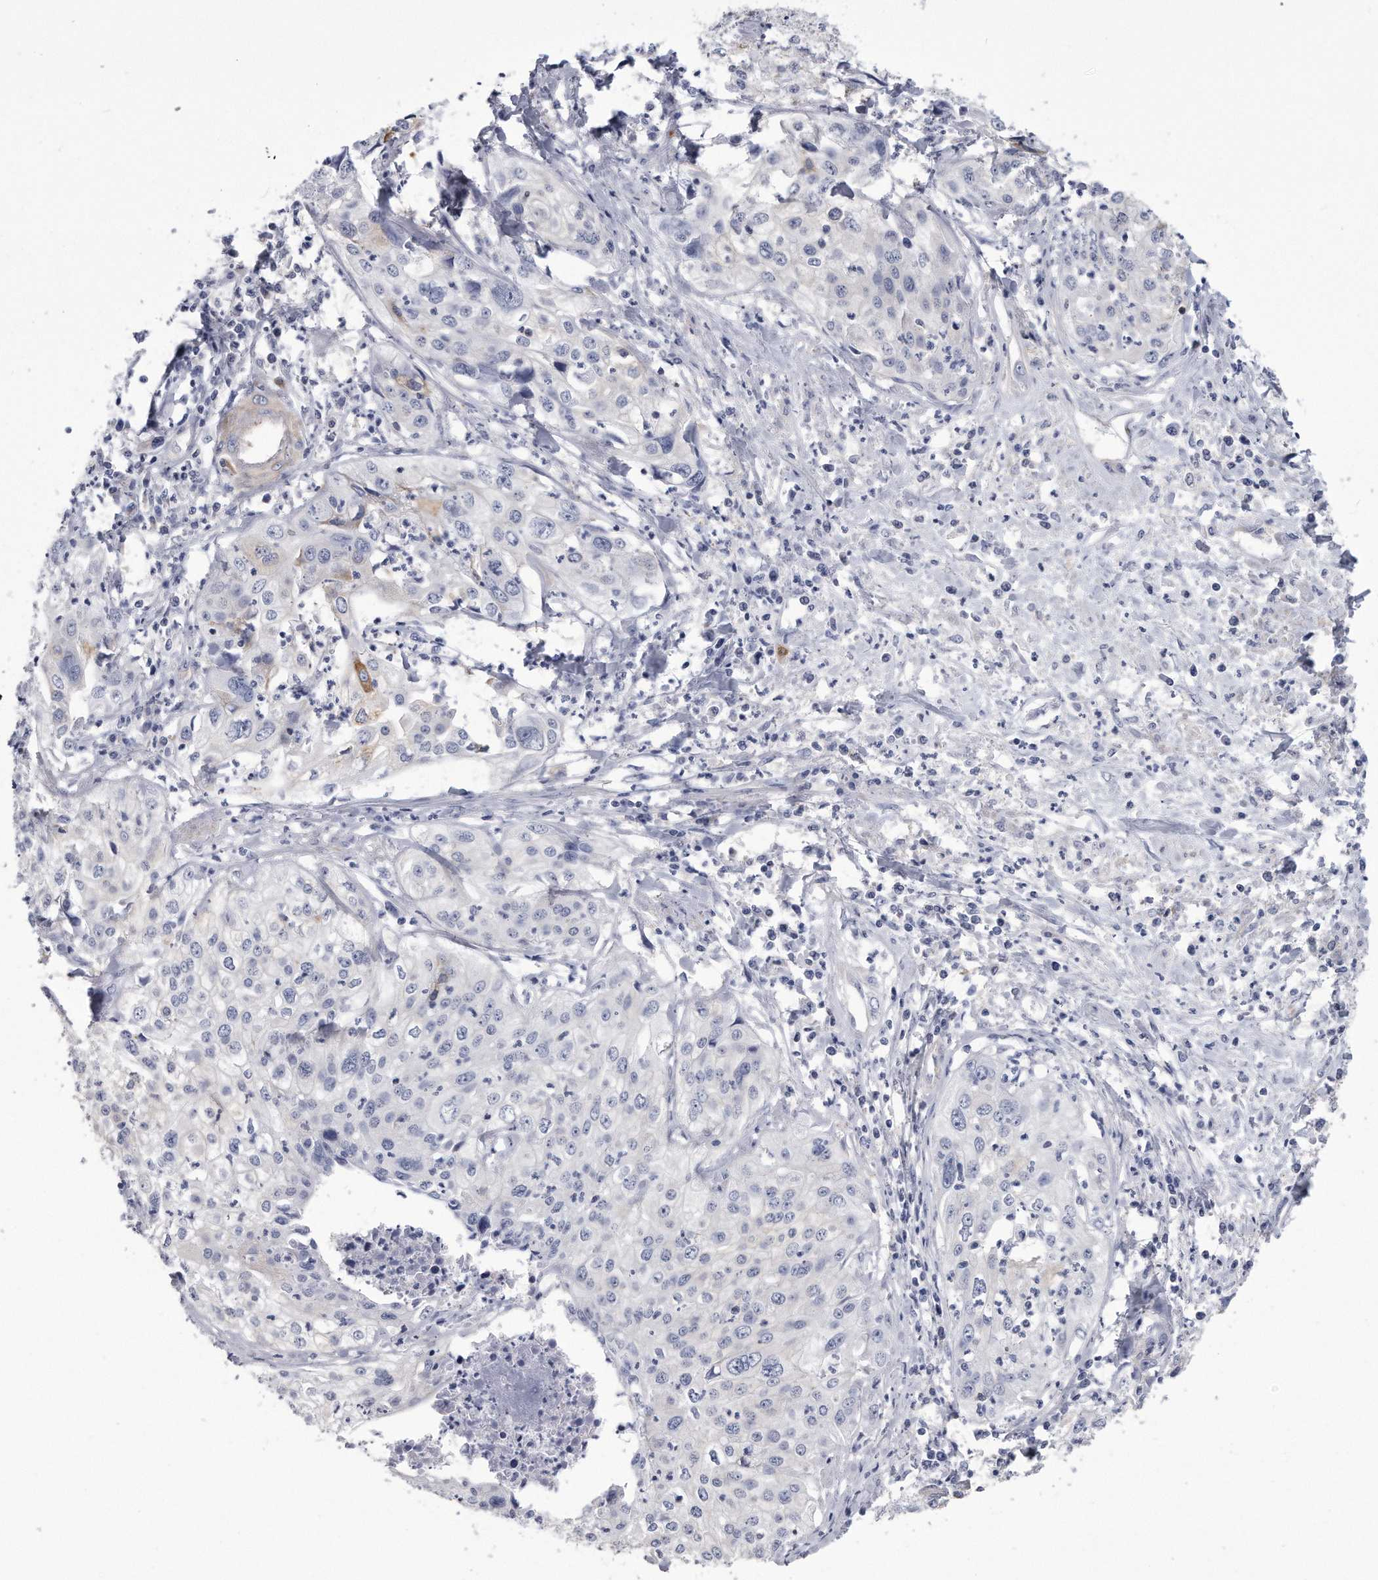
{"staining": {"intensity": "negative", "quantity": "none", "location": "none"}, "tissue": "cervical cancer", "cell_type": "Tumor cells", "image_type": "cancer", "snomed": [{"axis": "morphology", "description": "Squamous cell carcinoma, NOS"}, {"axis": "topography", "description": "Cervix"}], "caption": "Photomicrograph shows no protein expression in tumor cells of cervical squamous cell carcinoma tissue.", "gene": "PYGB", "patient": {"sex": "female", "age": 31}}